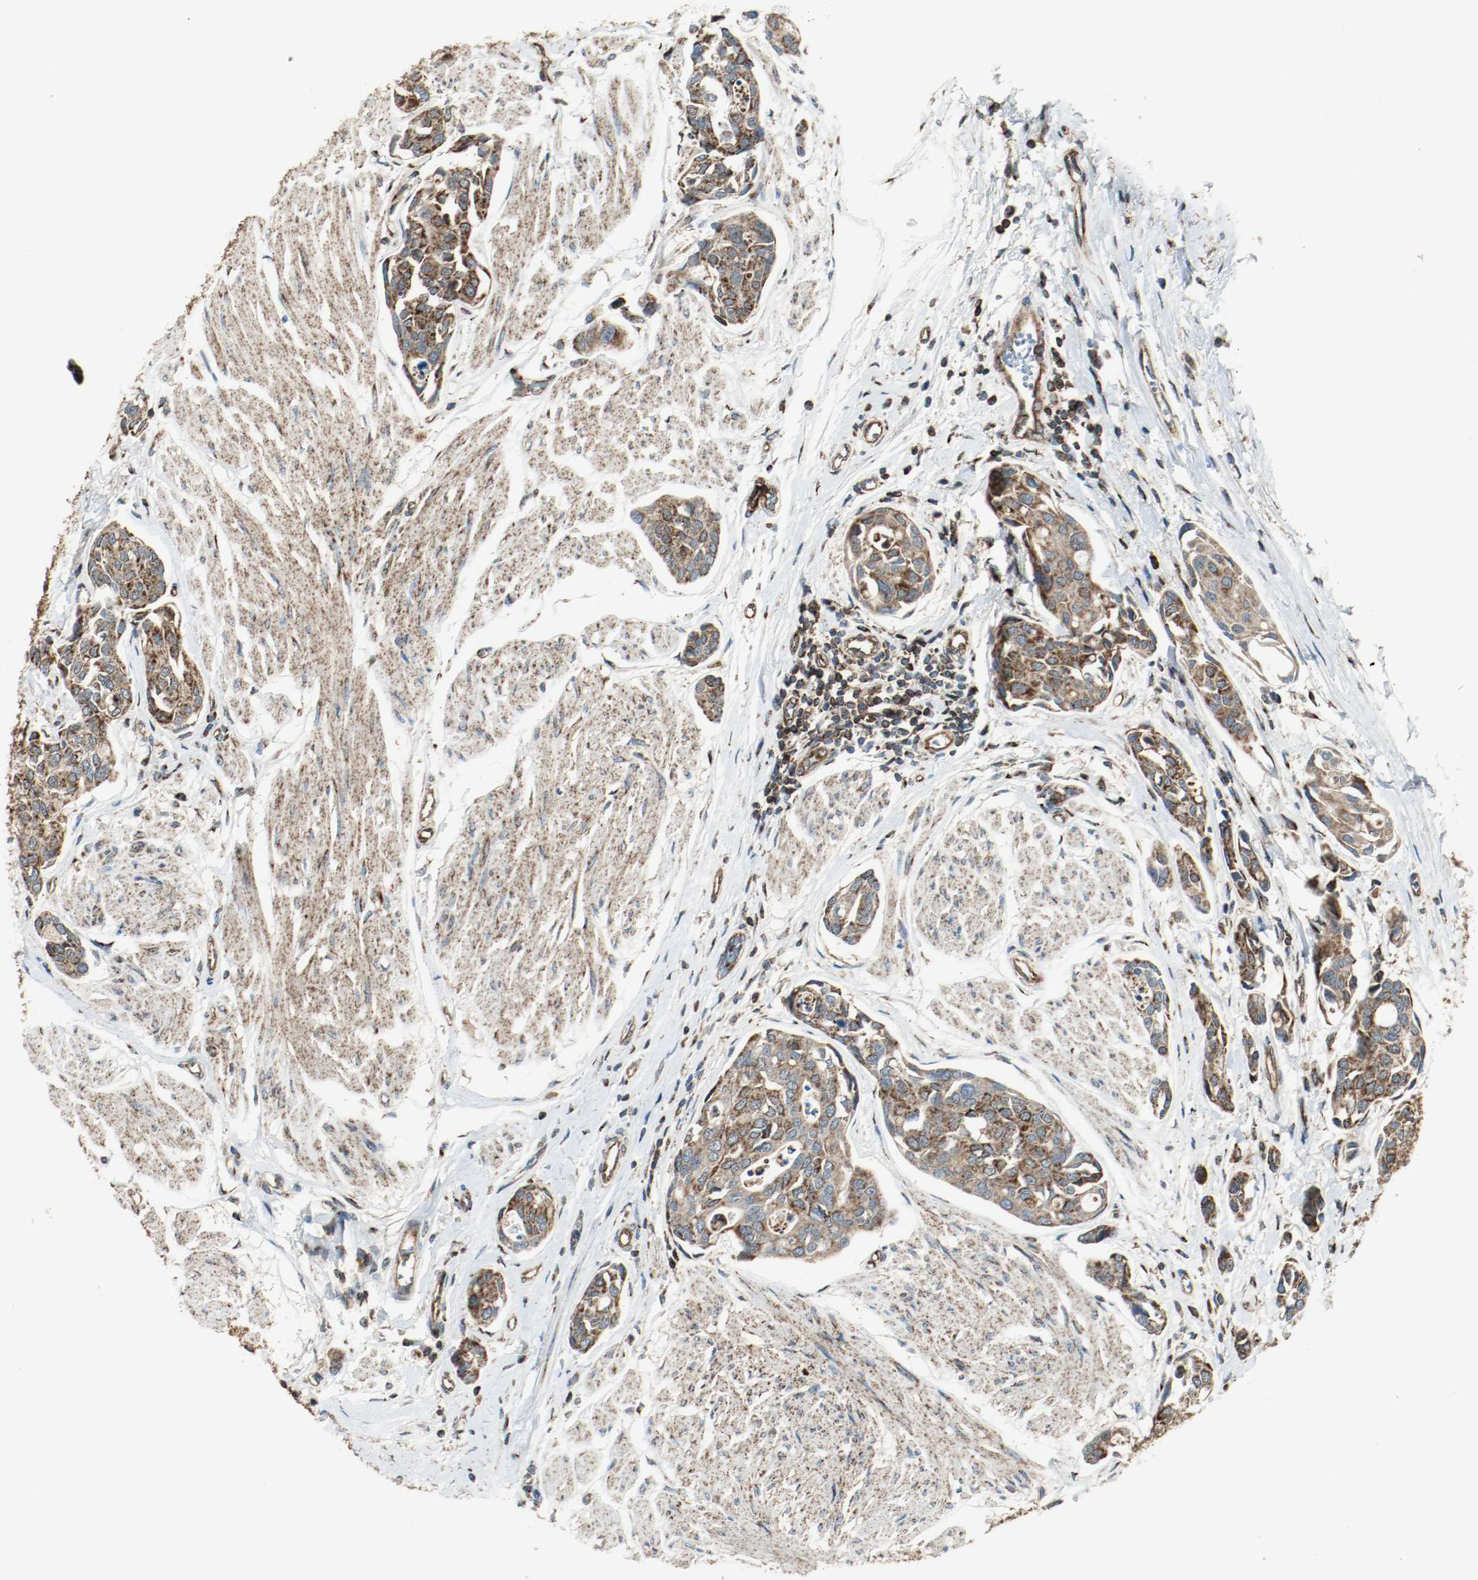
{"staining": {"intensity": "strong", "quantity": ">75%", "location": "cytoplasmic/membranous"}, "tissue": "urothelial cancer", "cell_type": "Tumor cells", "image_type": "cancer", "snomed": [{"axis": "morphology", "description": "Urothelial carcinoma, High grade"}, {"axis": "topography", "description": "Urinary bladder"}], "caption": "Immunohistochemistry (IHC) of human high-grade urothelial carcinoma demonstrates high levels of strong cytoplasmic/membranous positivity in about >75% of tumor cells.", "gene": "PLCG1", "patient": {"sex": "male", "age": 78}}